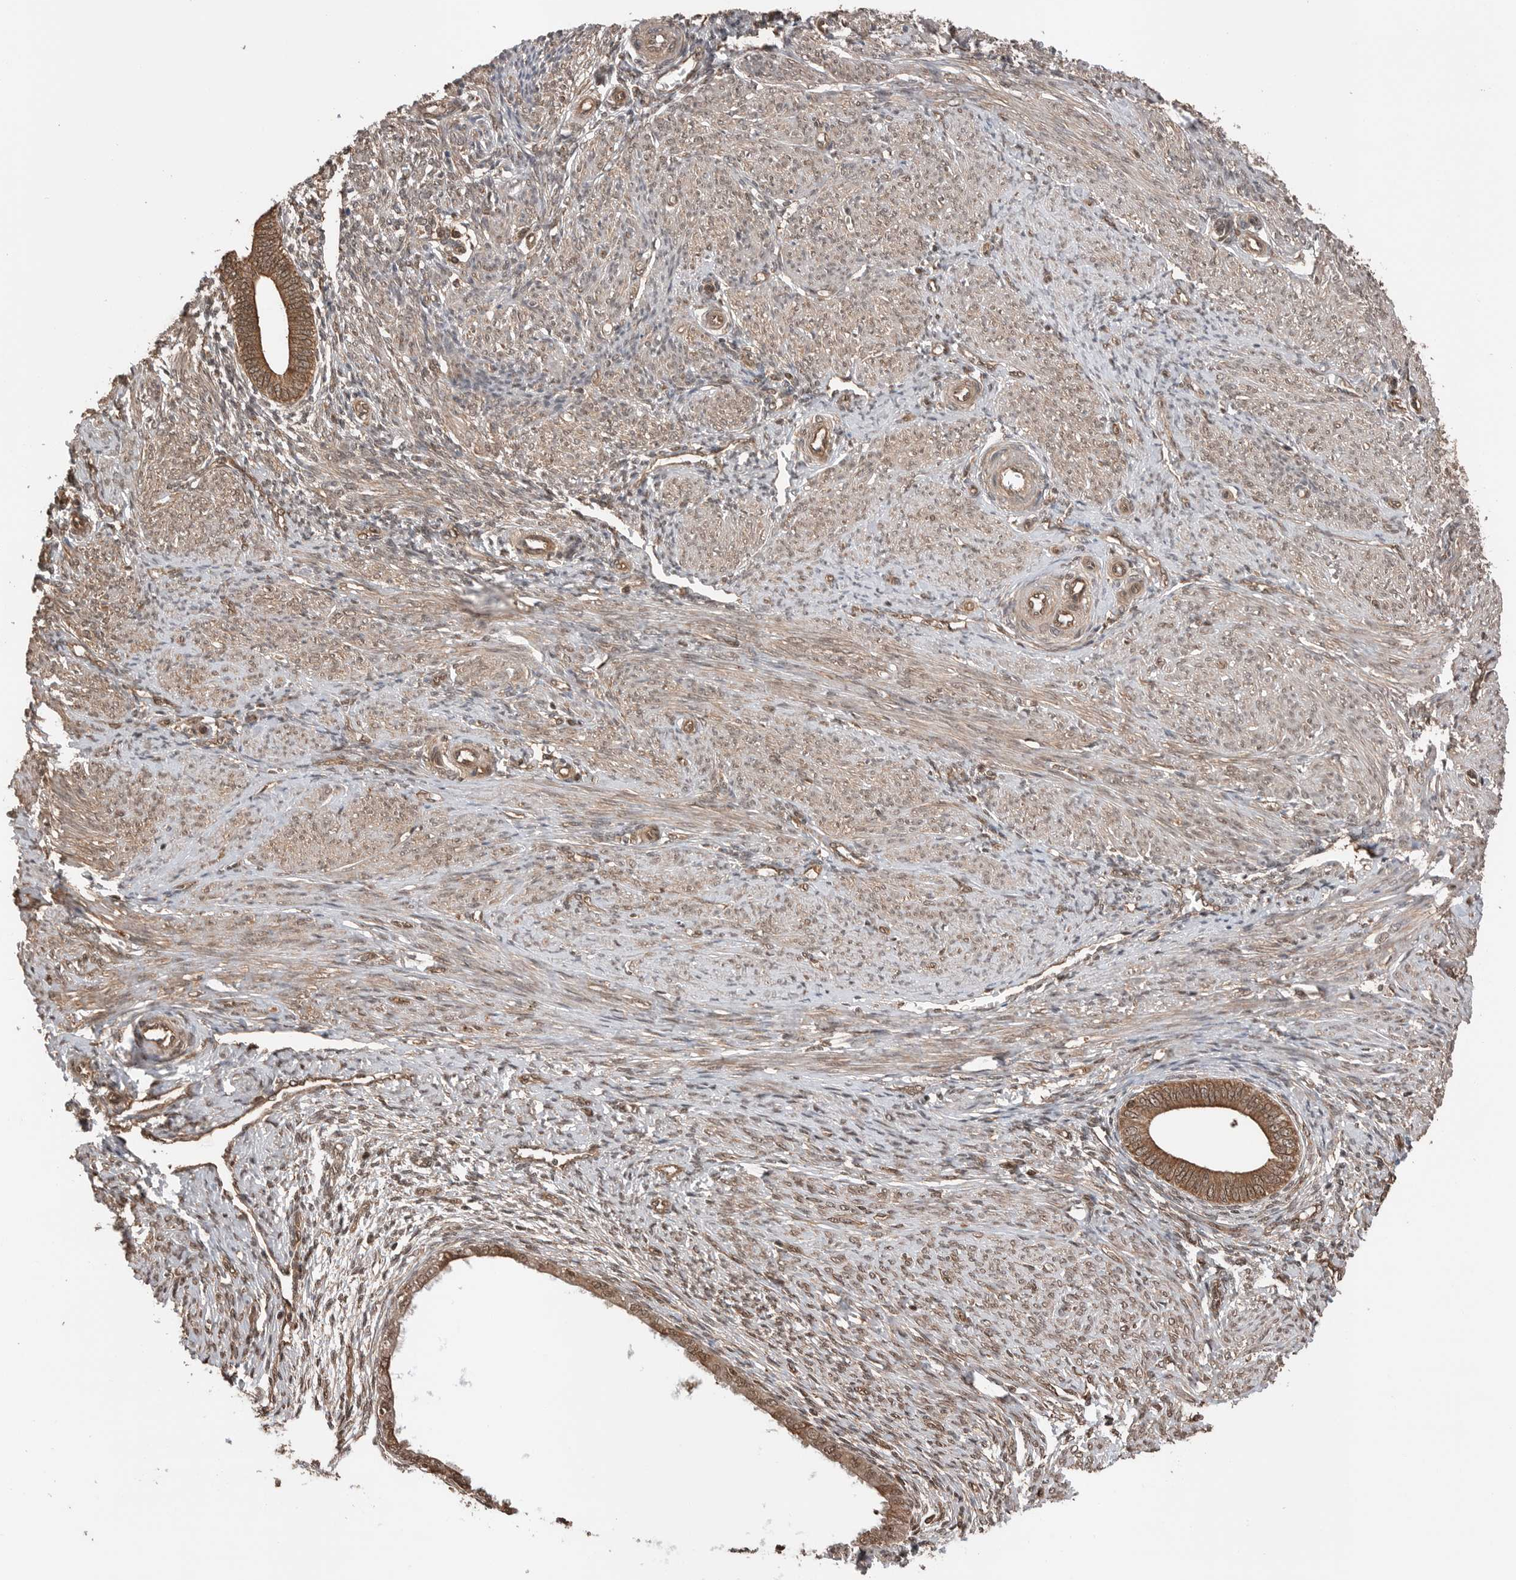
{"staining": {"intensity": "moderate", "quantity": "<25%", "location": "cytoplasmic/membranous"}, "tissue": "endometrium", "cell_type": "Cells in endometrial stroma", "image_type": "normal", "snomed": [{"axis": "morphology", "description": "Normal tissue, NOS"}, {"axis": "topography", "description": "Endometrium"}], "caption": "This histopathology image displays IHC staining of normal endometrium, with low moderate cytoplasmic/membranous staining in approximately <25% of cells in endometrial stroma.", "gene": "PEAK1", "patient": {"sex": "female", "age": 42}}